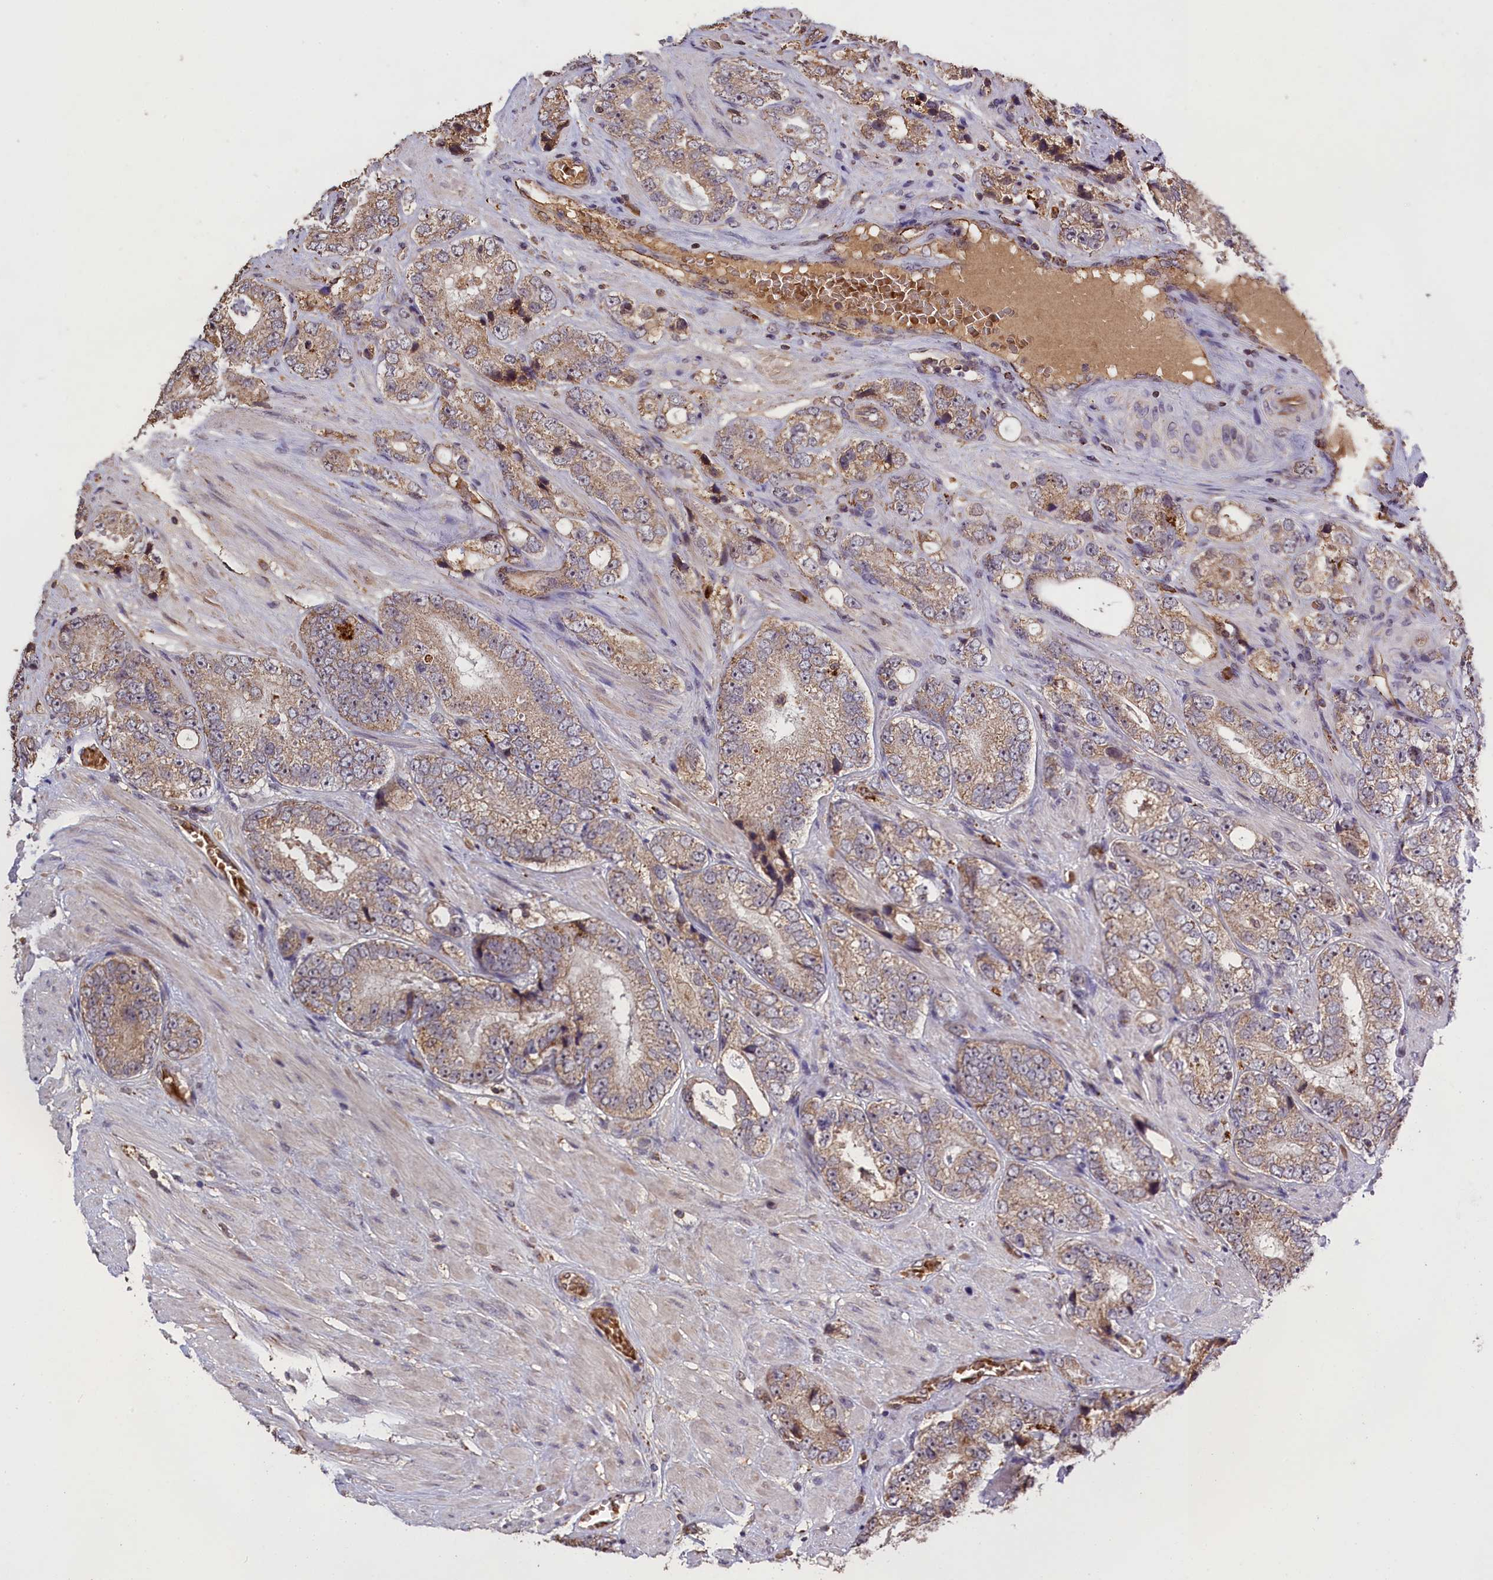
{"staining": {"intensity": "weak", "quantity": ">75%", "location": "cytoplasmic/membranous"}, "tissue": "prostate cancer", "cell_type": "Tumor cells", "image_type": "cancer", "snomed": [{"axis": "morphology", "description": "Adenocarcinoma, High grade"}, {"axis": "topography", "description": "Prostate"}], "caption": "The photomicrograph shows immunohistochemical staining of prostate cancer. There is weak cytoplasmic/membranous expression is appreciated in approximately >75% of tumor cells.", "gene": "CLRN2", "patient": {"sex": "male", "age": 56}}